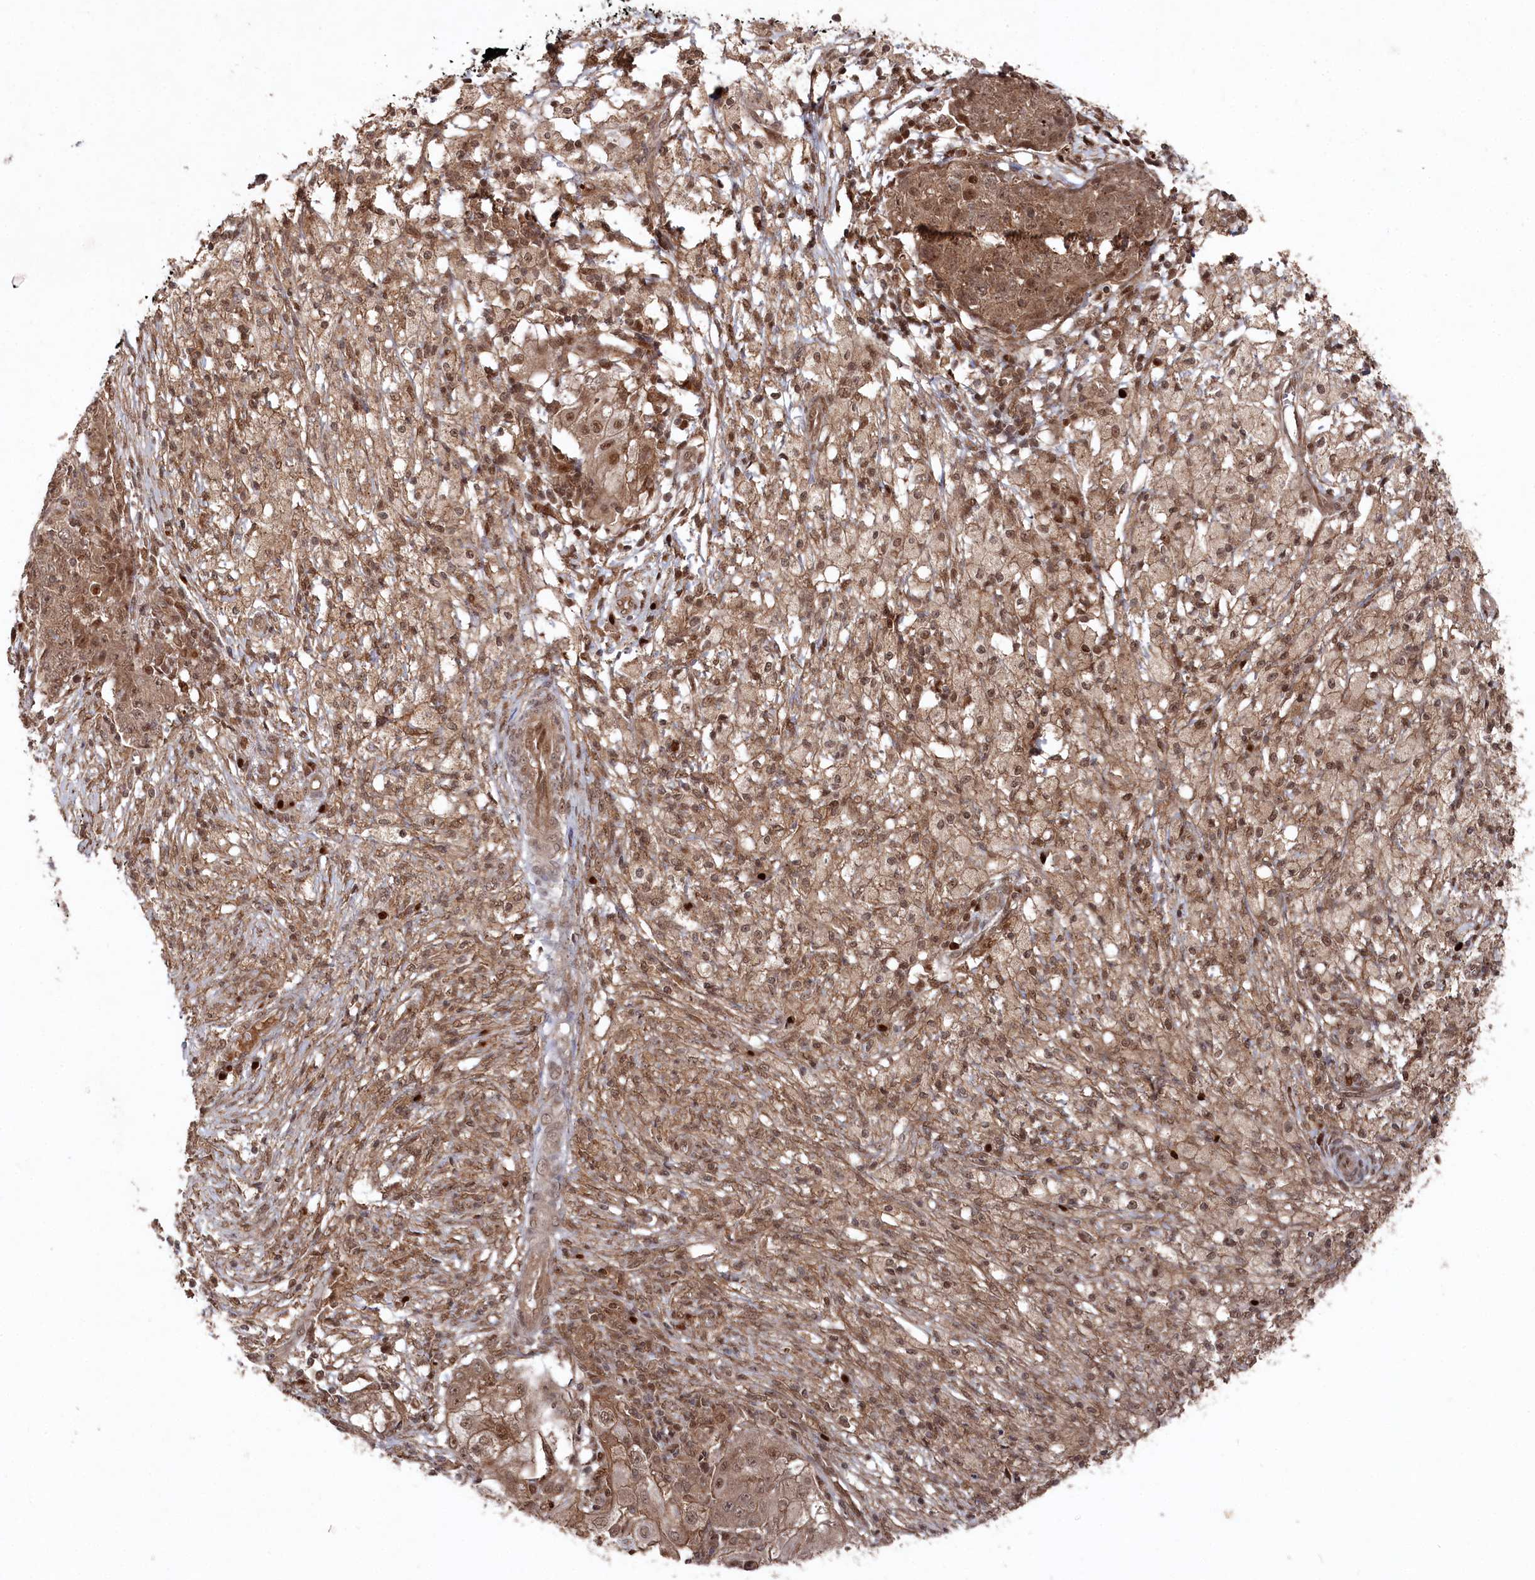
{"staining": {"intensity": "moderate", "quantity": ">75%", "location": "cytoplasmic/membranous,nuclear"}, "tissue": "ovarian cancer", "cell_type": "Tumor cells", "image_type": "cancer", "snomed": [{"axis": "morphology", "description": "Carcinoma, endometroid"}, {"axis": "topography", "description": "Ovary"}], "caption": "Protein expression analysis of ovarian cancer (endometroid carcinoma) demonstrates moderate cytoplasmic/membranous and nuclear positivity in approximately >75% of tumor cells.", "gene": "BORCS7", "patient": {"sex": "female", "age": 42}}